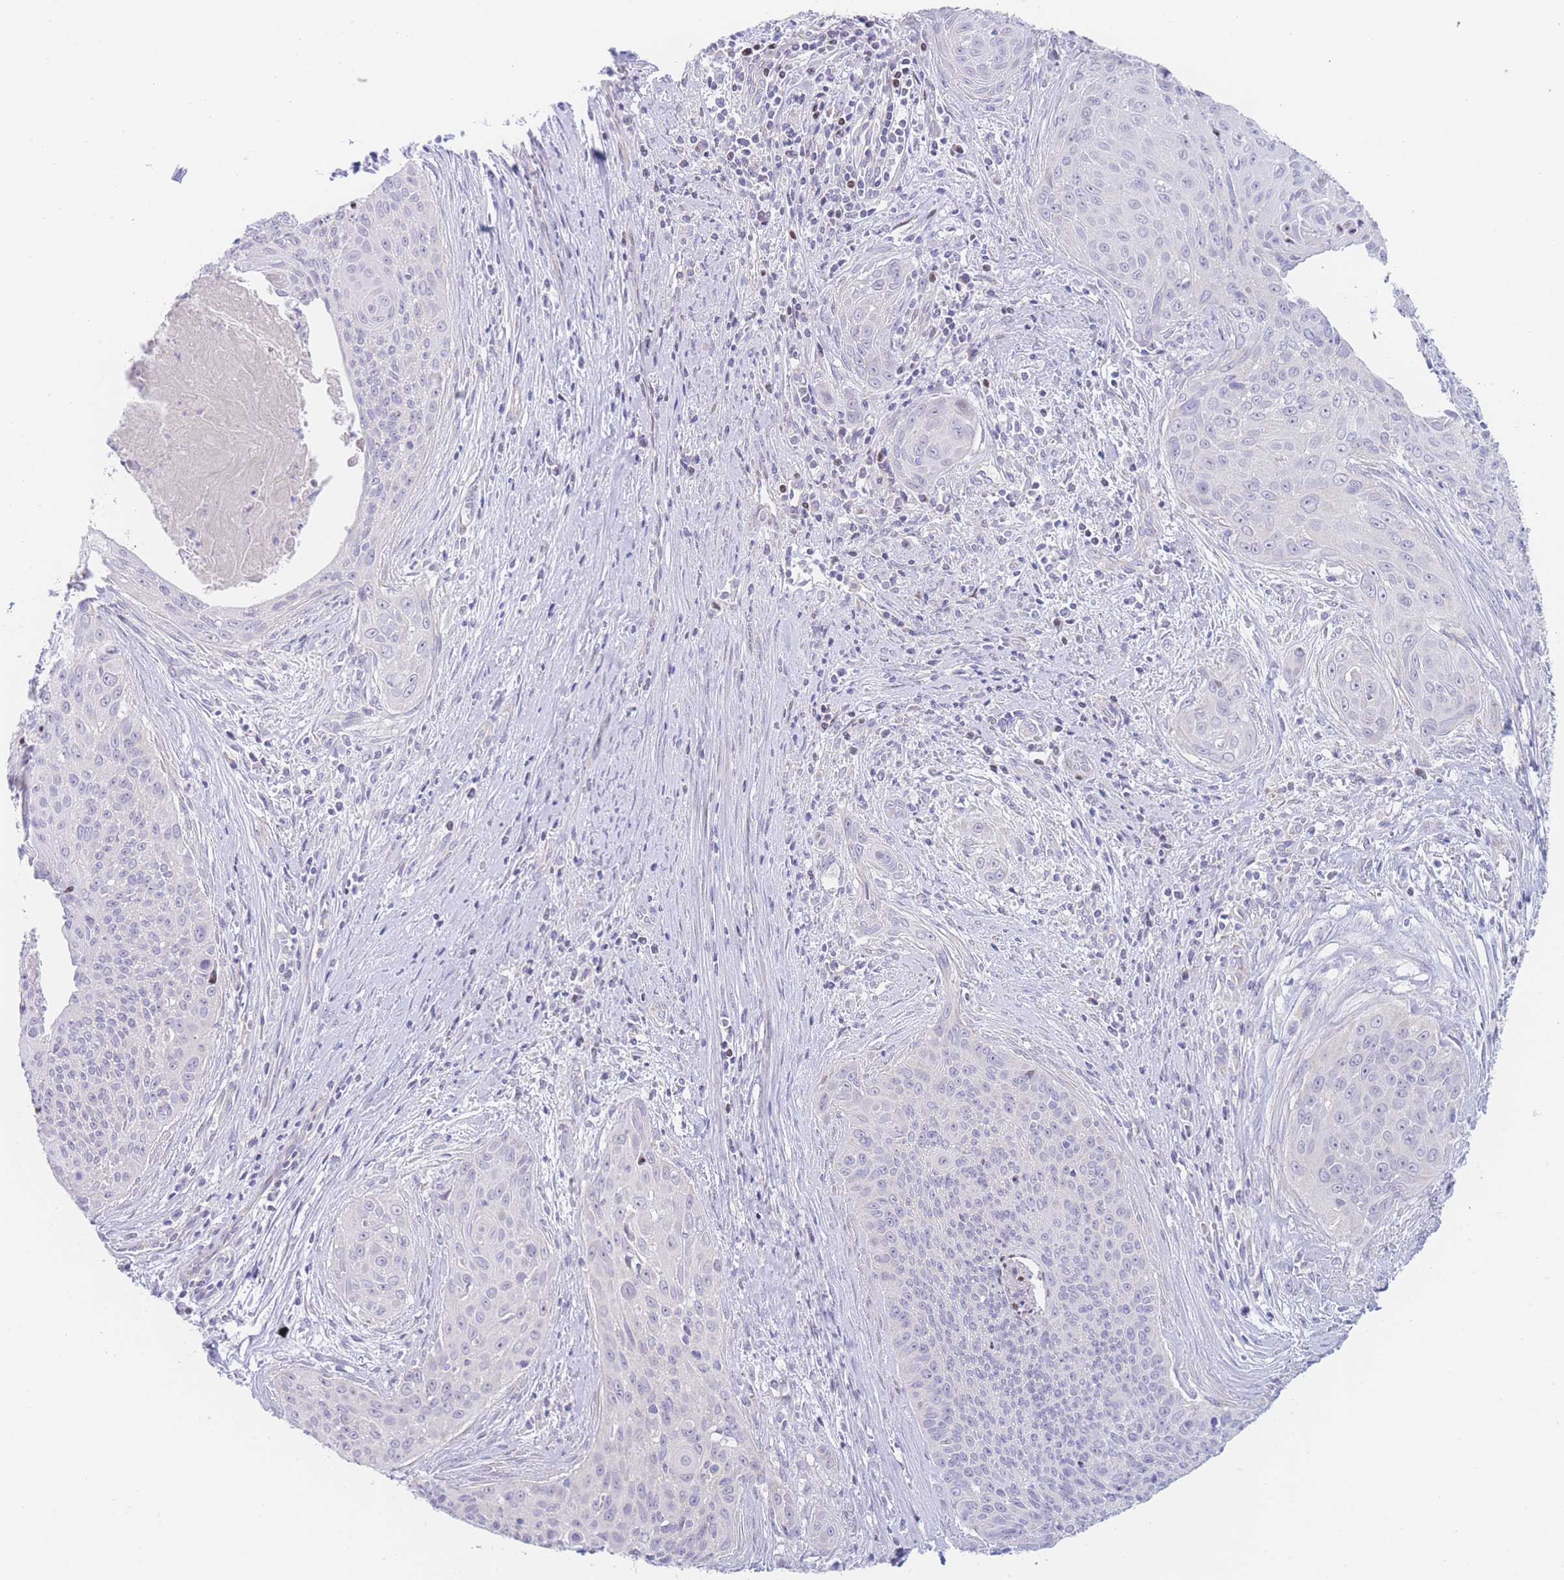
{"staining": {"intensity": "negative", "quantity": "none", "location": "none"}, "tissue": "cervical cancer", "cell_type": "Tumor cells", "image_type": "cancer", "snomed": [{"axis": "morphology", "description": "Squamous cell carcinoma, NOS"}, {"axis": "topography", "description": "Cervix"}], "caption": "A micrograph of human cervical cancer is negative for staining in tumor cells.", "gene": "GPAM", "patient": {"sex": "female", "age": 55}}